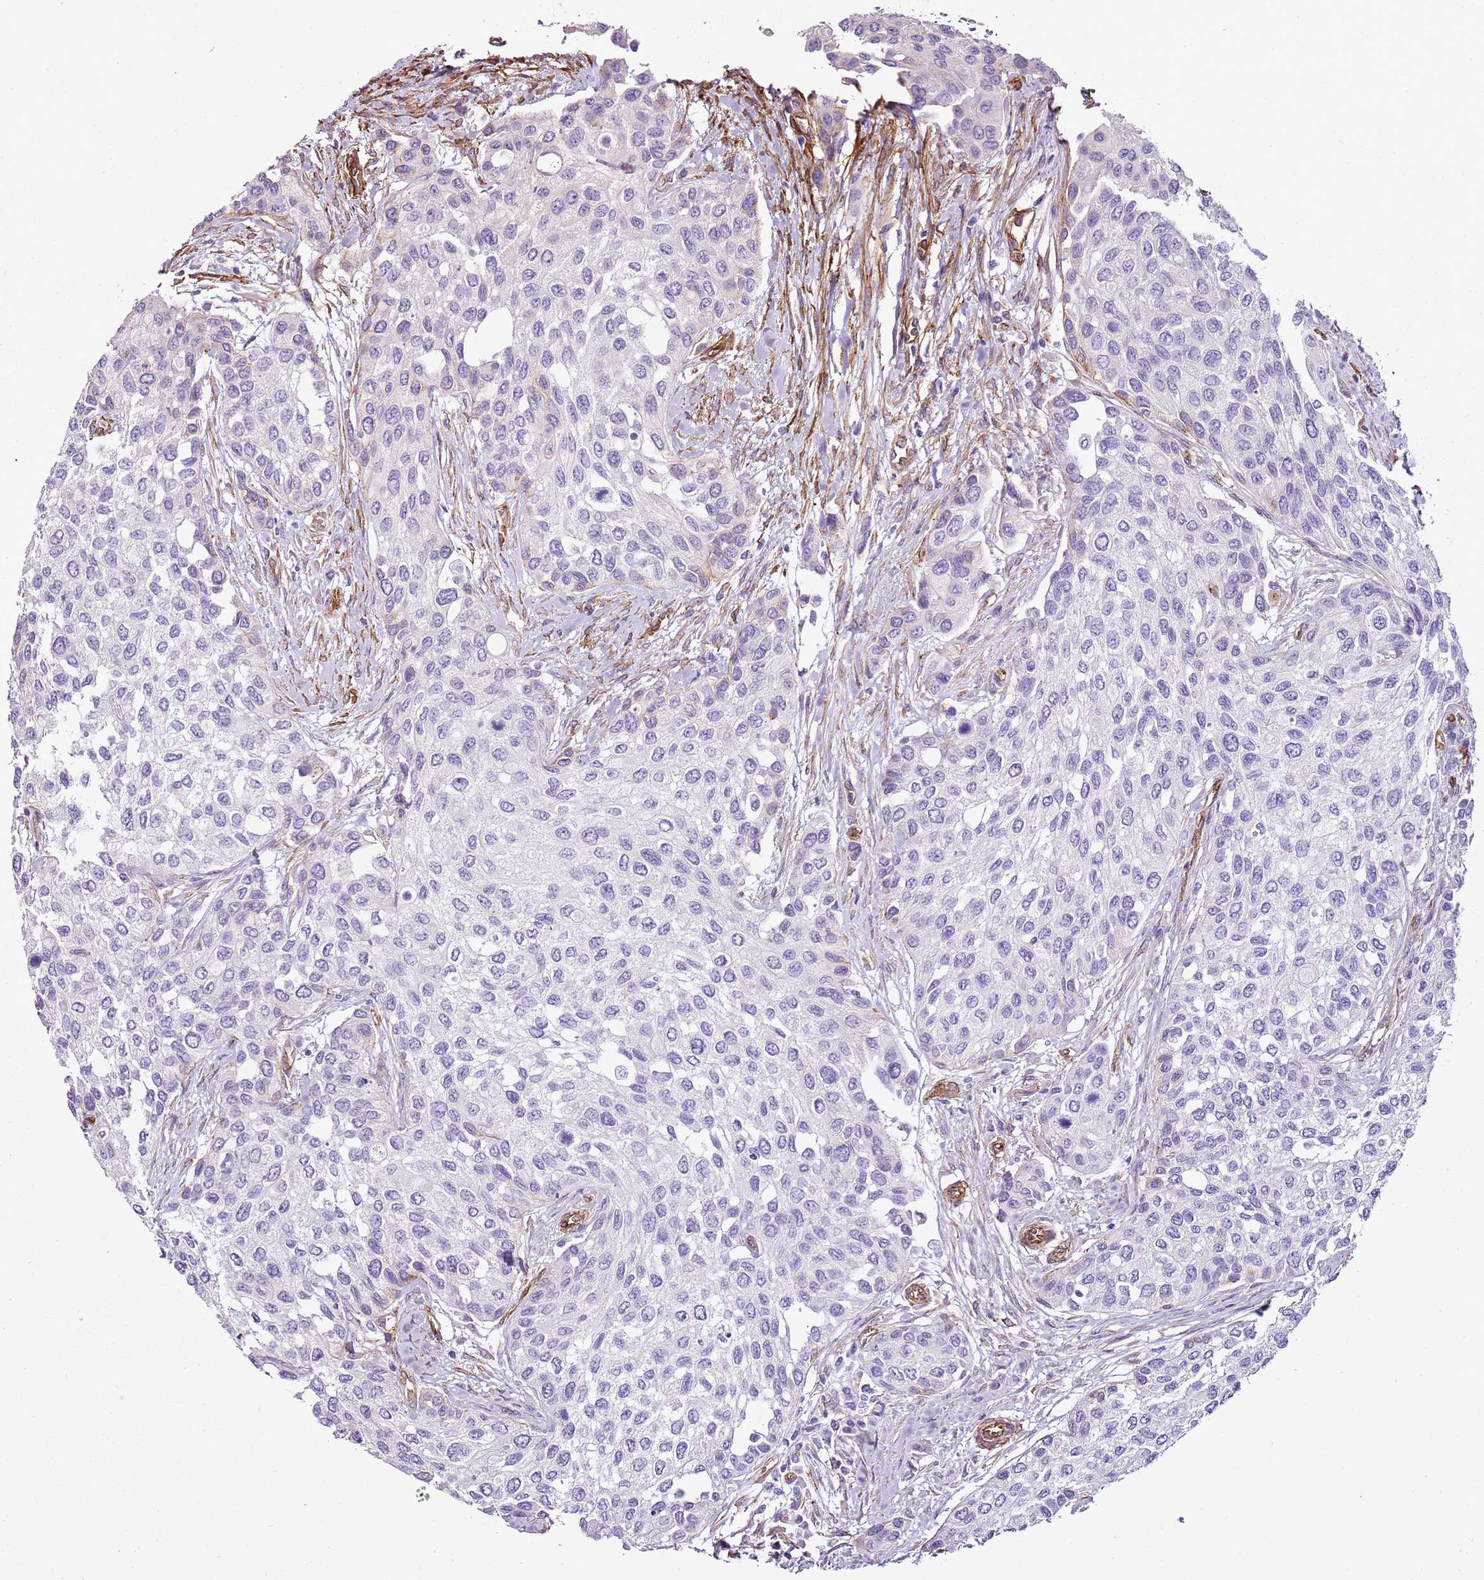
{"staining": {"intensity": "negative", "quantity": "none", "location": "none"}, "tissue": "urothelial cancer", "cell_type": "Tumor cells", "image_type": "cancer", "snomed": [{"axis": "morphology", "description": "Normal tissue, NOS"}, {"axis": "morphology", "description": "Urothelial carcinoma, High grade"}, {"axis": "topography", "description": "Vascular tissue"}, {"axis": "topography", "description": "Urinary bladder"}], "caption": "Urothelial cancer was stained to show a protein in brown. There is no significant positivity in tumor cells.", "gene": "CTDSPL", "patient": {"sex": "female", "age": 56}}